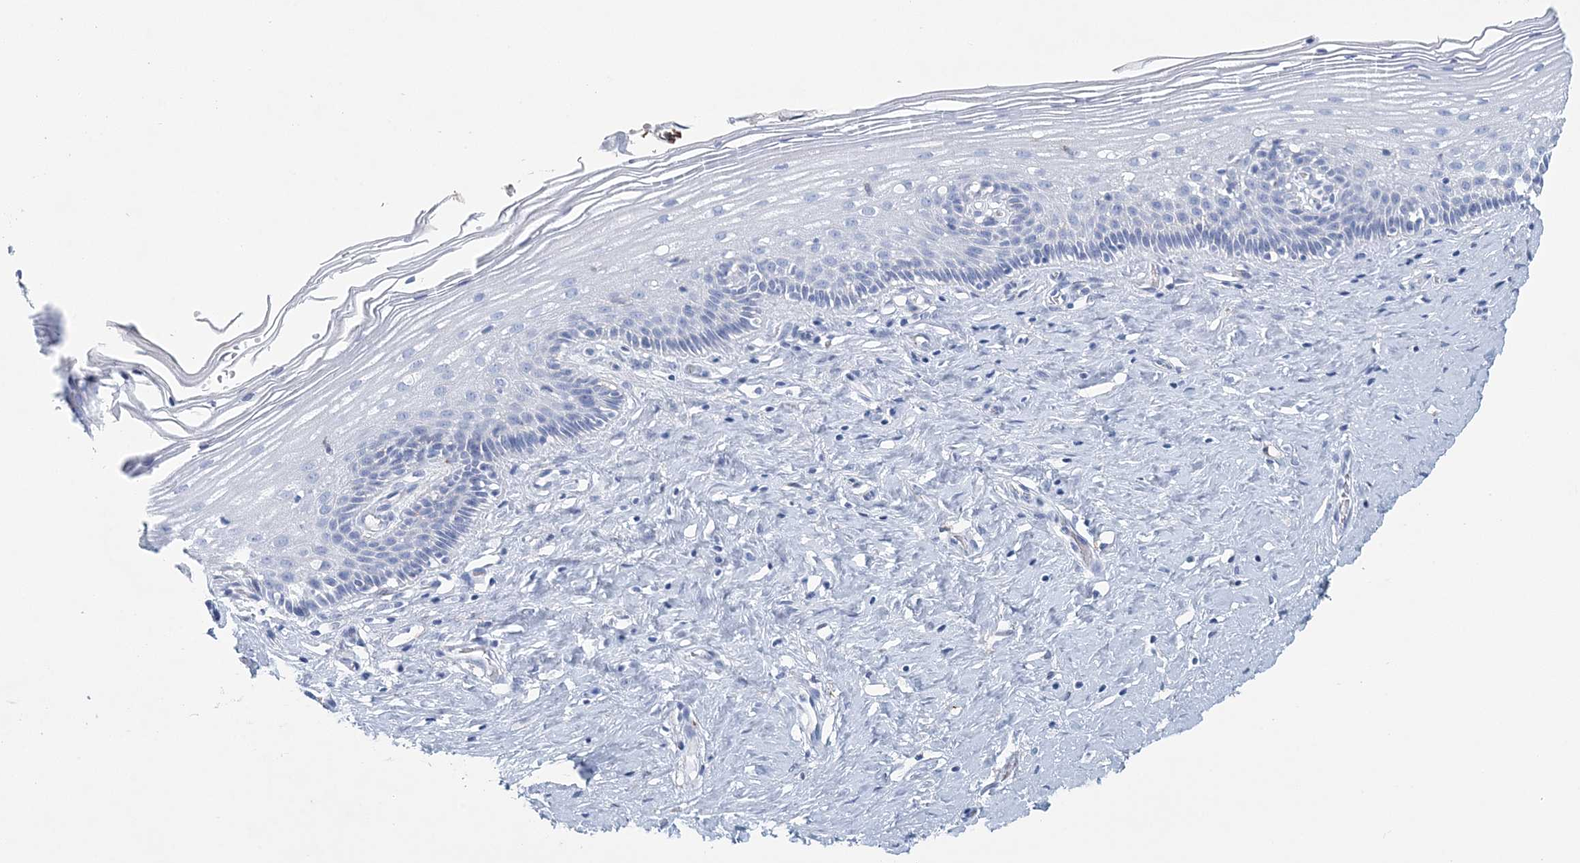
{"staining": {"intensity": "negative", "quantity": "none", "location": "none"}, "tissue": "cervix", "cell_type": "Glandular cells", "image_type": "normal", "snomed": [{"axis": "morphology", "description": "Normal tissue, NOS"}, {"axis": "topography", "description": "Cervix"}], "caption": "IHC histopathology image of normal cervix: human cervix stained with DAB (3,3'-diaminobenzidine) reveals no significant protein positivity in glandular cells.", "gene": "NKX6", "patient": {"sex": "female", "age": 33}}